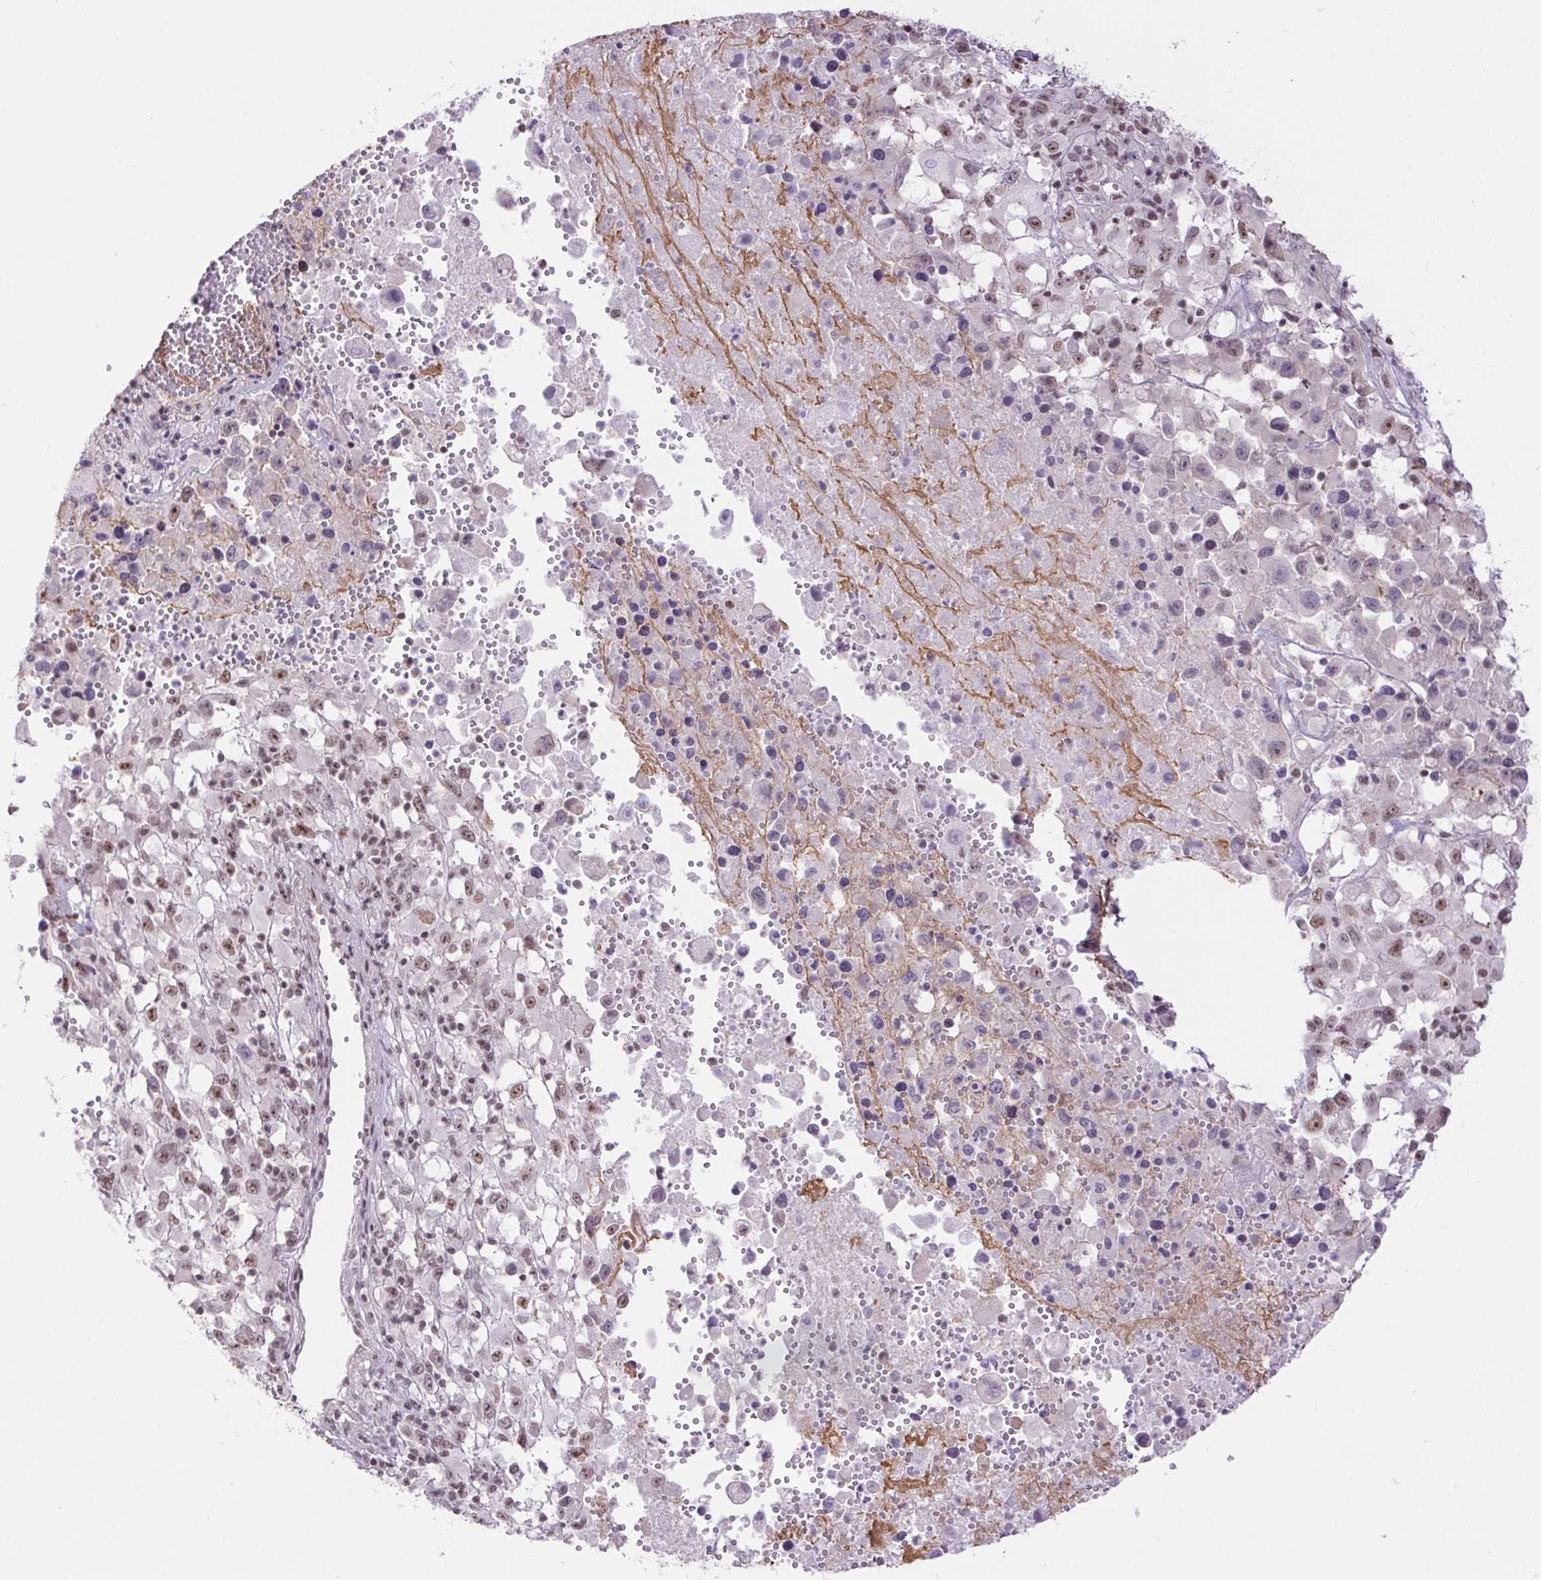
{"staining": {"intensity": "weak", "quantity": "25%-75%", "location": "nuclear"}, "tissue": "melanoma", "cell_type": "Tumor cells", "image_type": "cancer", "snomed": [{"axis": "morphology", "description": "Malignant melanoma, Metastatic site"}, {"axis": "topography", "description": "Soft tissue"}], "caption": "Immunohistochemical staining of human melanoma exhibits weak nuclear protein positivity in about 25%-75% of tumor cells. (IHC, brightfield microscopy, high magnification).", "gene": "DDX17", "patient": {"sex": "male", "age": 50}}